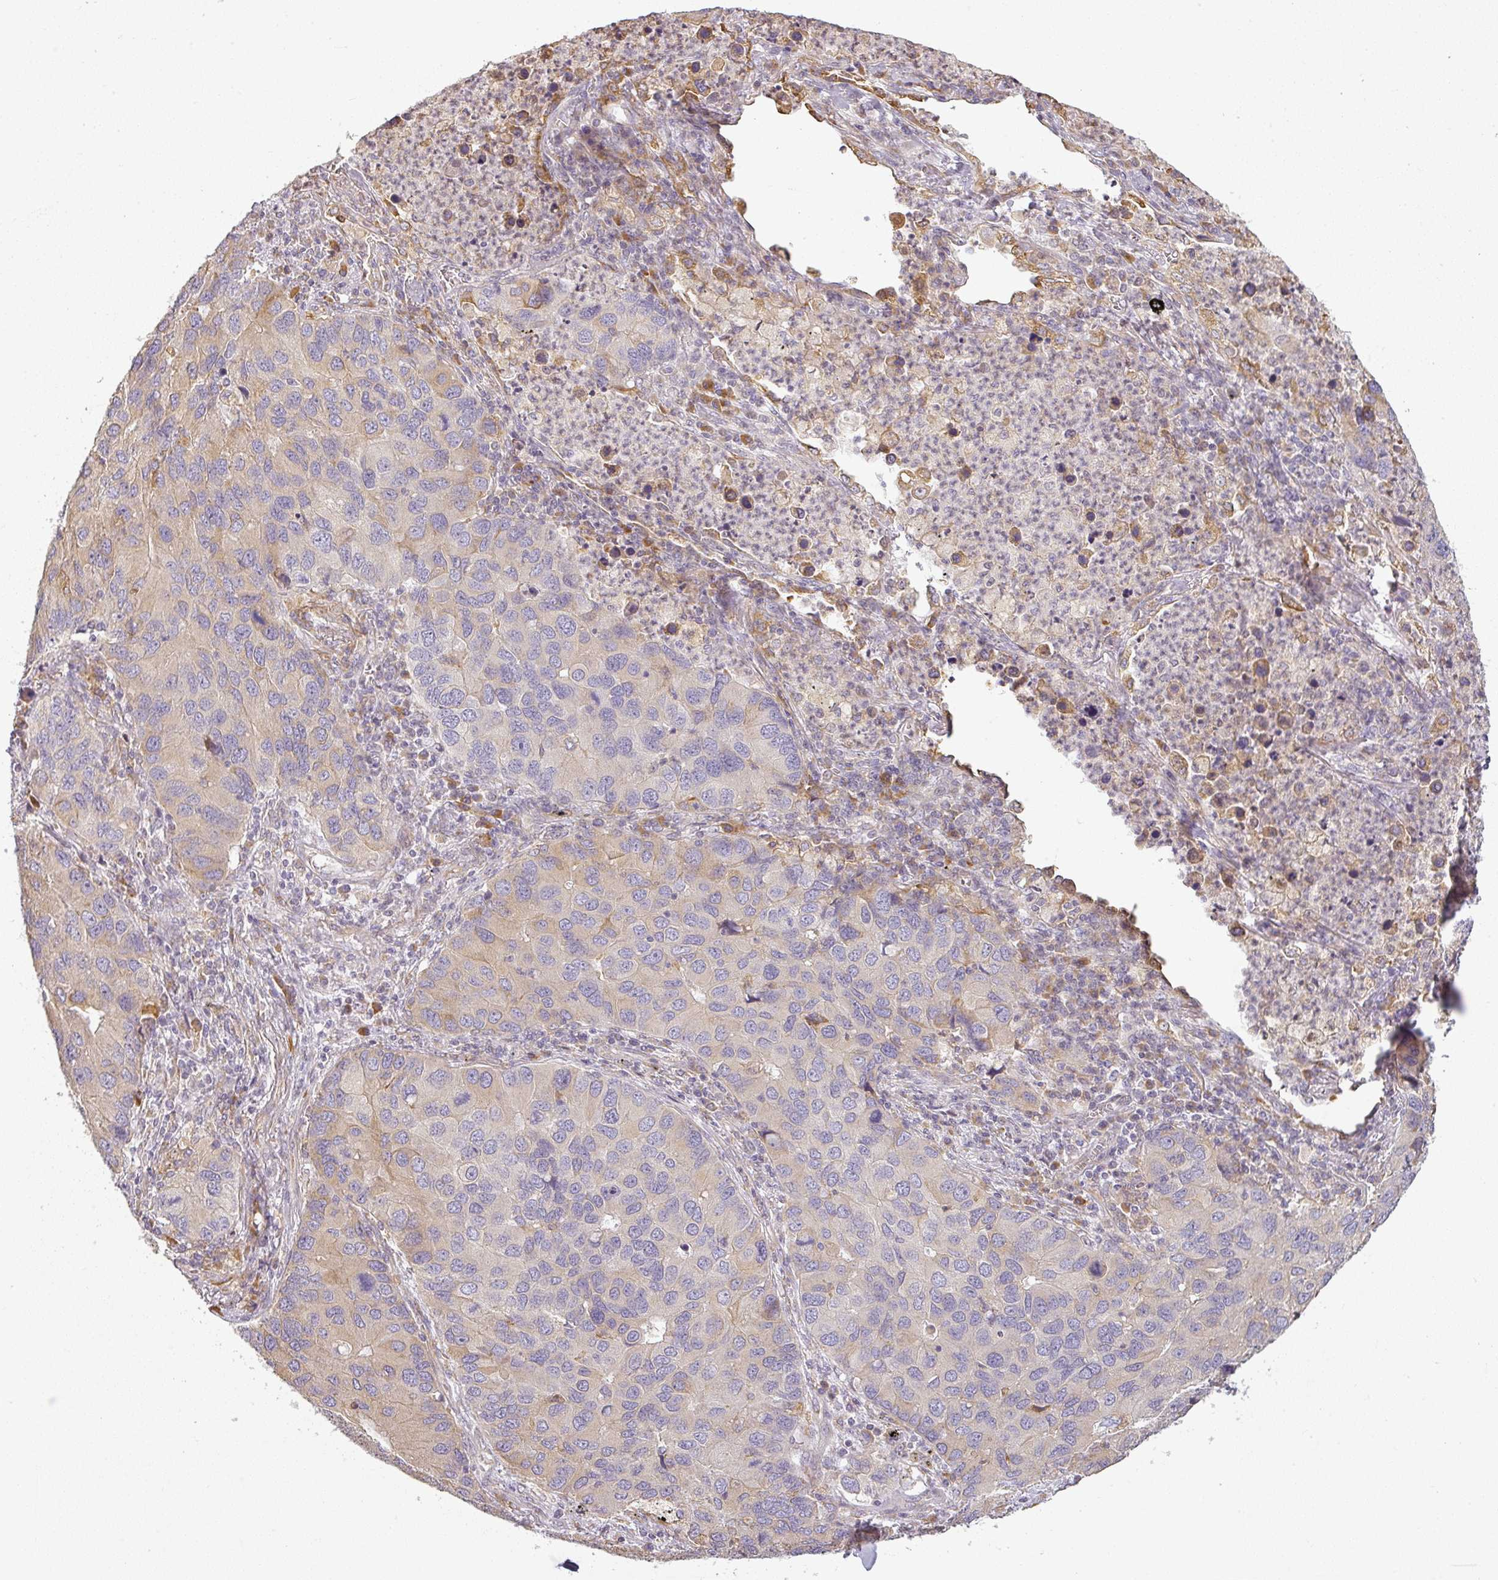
{"staining": {"intensity": "weak", "quantity": "25%-75%", "location": "cytoplasmic/membranous"}, "tissue": "lung cancer", "cell_type": "Tumor cells", "image_type": "cancer", "snomed": [{"axis": "morphology", "description": "Aneuploidy"}, {"axis": "morphology", "description": "Adenocarcinoma, NOS"}, {"axis": "topography", "description": "Lymph node"}, {"axis": "topography", "description": "Lung"}], "caption": "Lung adenocarcinoma stained with immunohistochemistry reveals weak cytoplasmic/membranous positivity in about 25%-75% of tumor cells. The staining is performed using DAB (3,3'-diaminobenzidine) brown chromogen to label protein expression. The nuclei are counter-stained blue using hematoxylin.", "gene": "CCDC144A", "patient": {"sex": "female", "age": 74}}